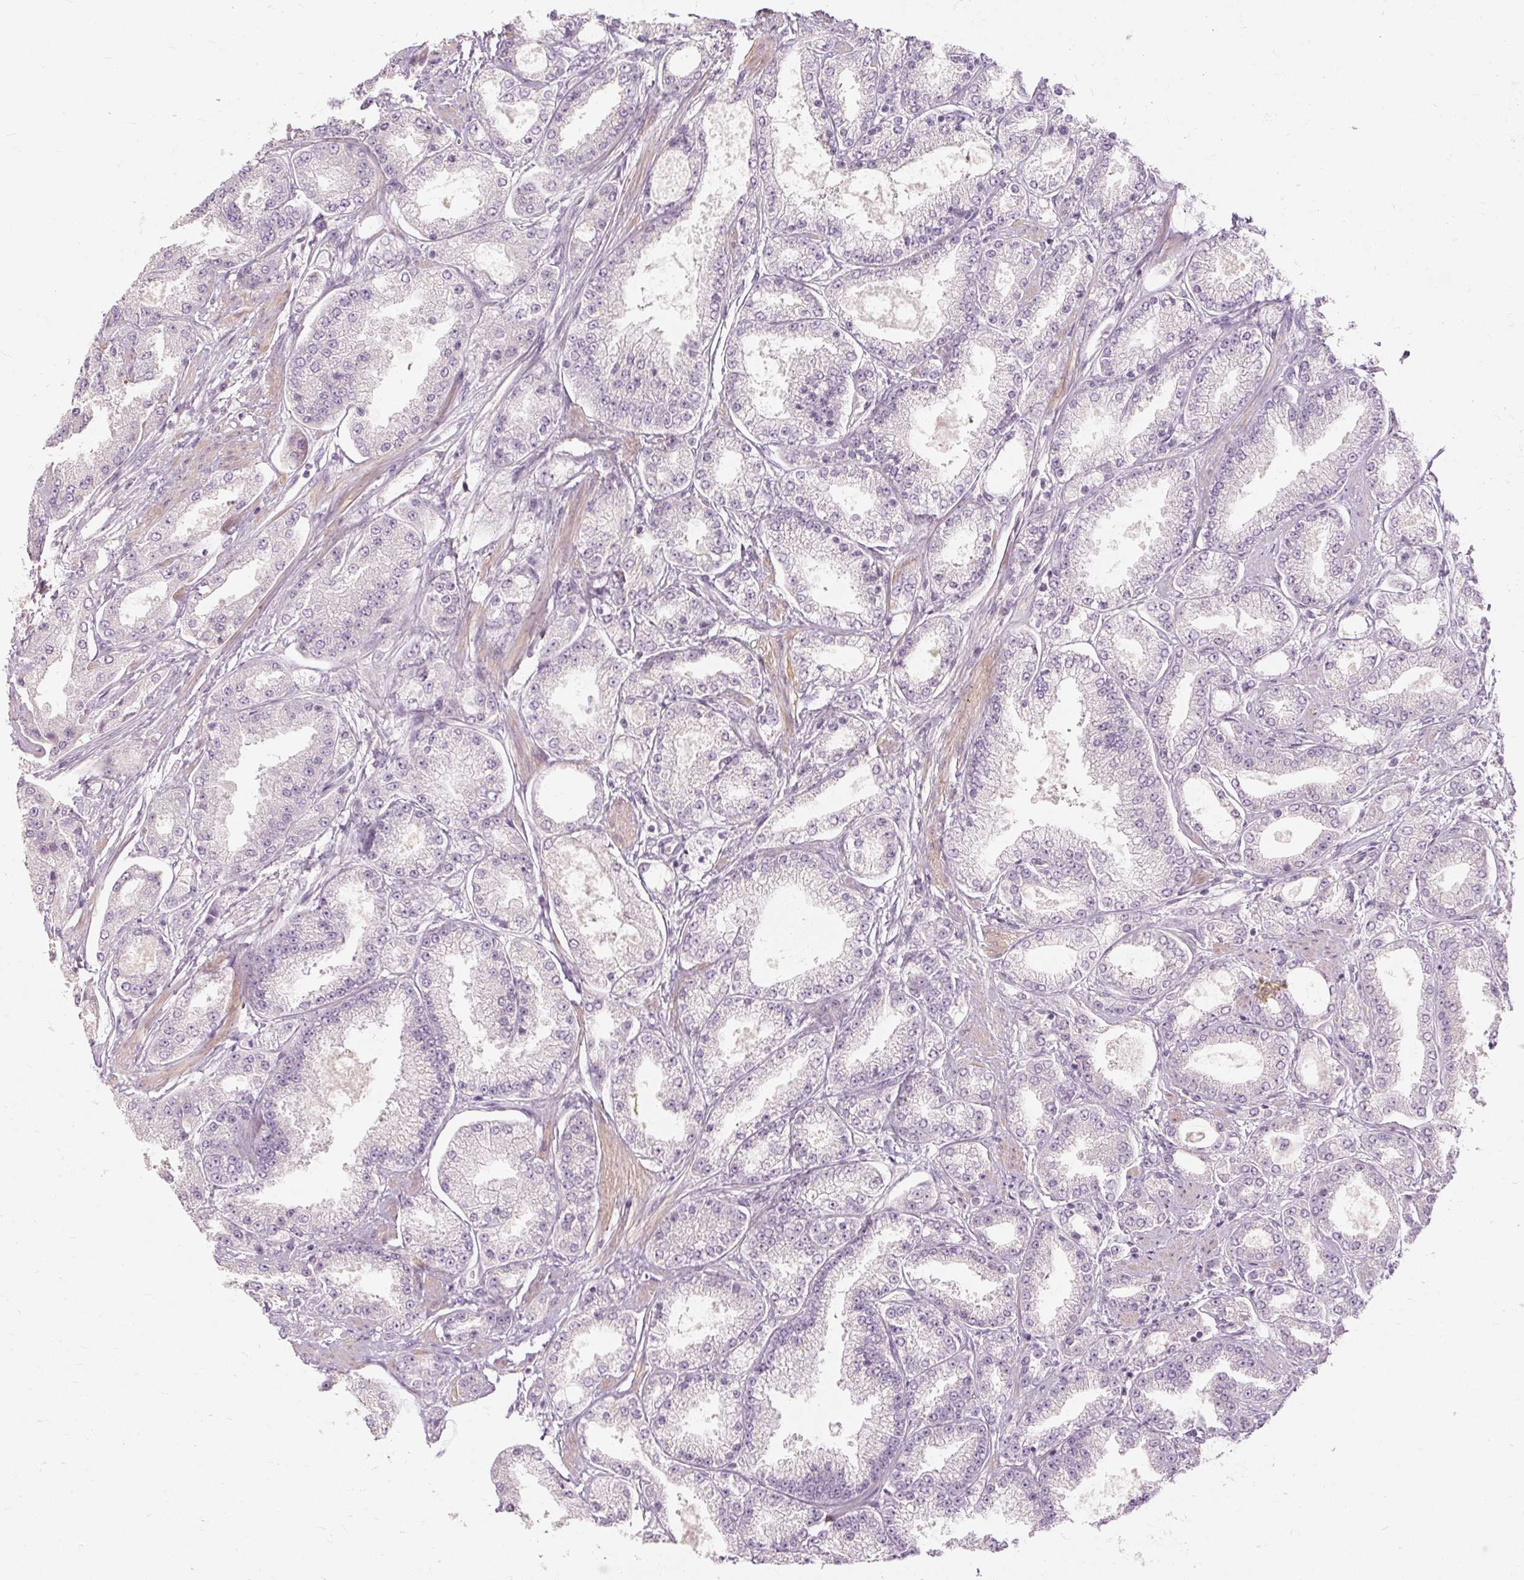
{"staining": {"intensity": "negative", "quantity": "none", "location": "none"}, "tissue": "prostate cancer", "cell_type": "Tumor cells", "image_type": "cancer", "snomed": [{"axis": "morphology", "description": "Adenocarcinoma, High grade"}, {"axis": "topography", "description": "Prostate"}], "caption": "Immunohistochemistry micrograph of prostate high-grade adenocarcinoma stained for a protein (brown), which demonstrates no positivity in tumor cells.", "gene": "CAPN3", "patient": {"sex": "male", "age": 69}}